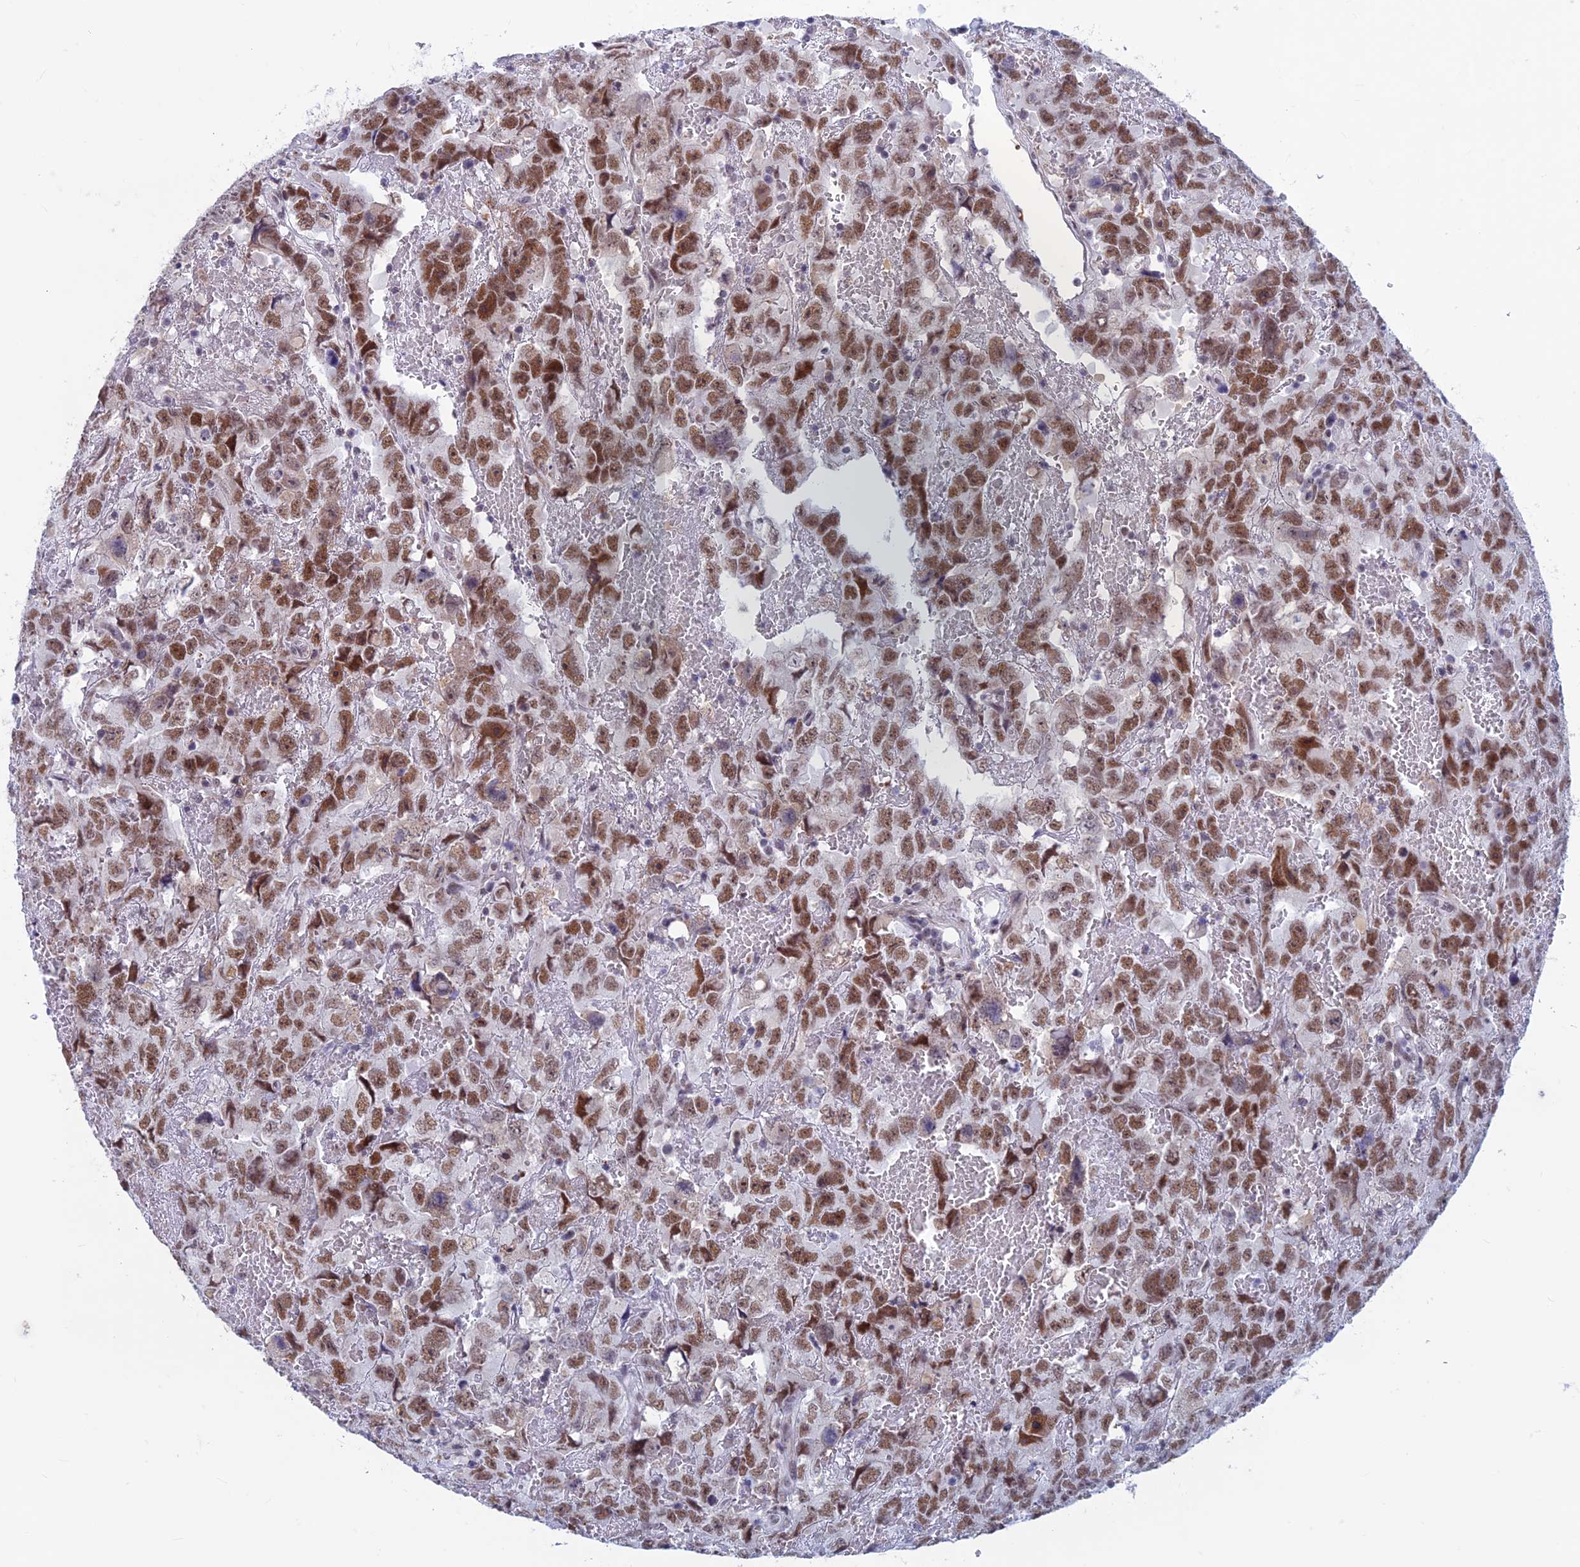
{"staining": {"intensity": "moderate", "quantity": ">75%", "location": "nuclear"}, "tissue": "testis cancer", "cell_type": "Tumor cells", "image_type": "cancer", "snomed": [{"axis": "morphology", "description": "Carcinoma, Embryonal, NOS"}, {"axis": "topography", "description": "Testis"}], "caption": "A medium amount of moderate nuclear positivity is present in about >75% of tumor cells in testis cancer (embryonal carcinoma) tissue.", "gene": "ASH2L", "patient": {"sex": "male", "age": 45}}